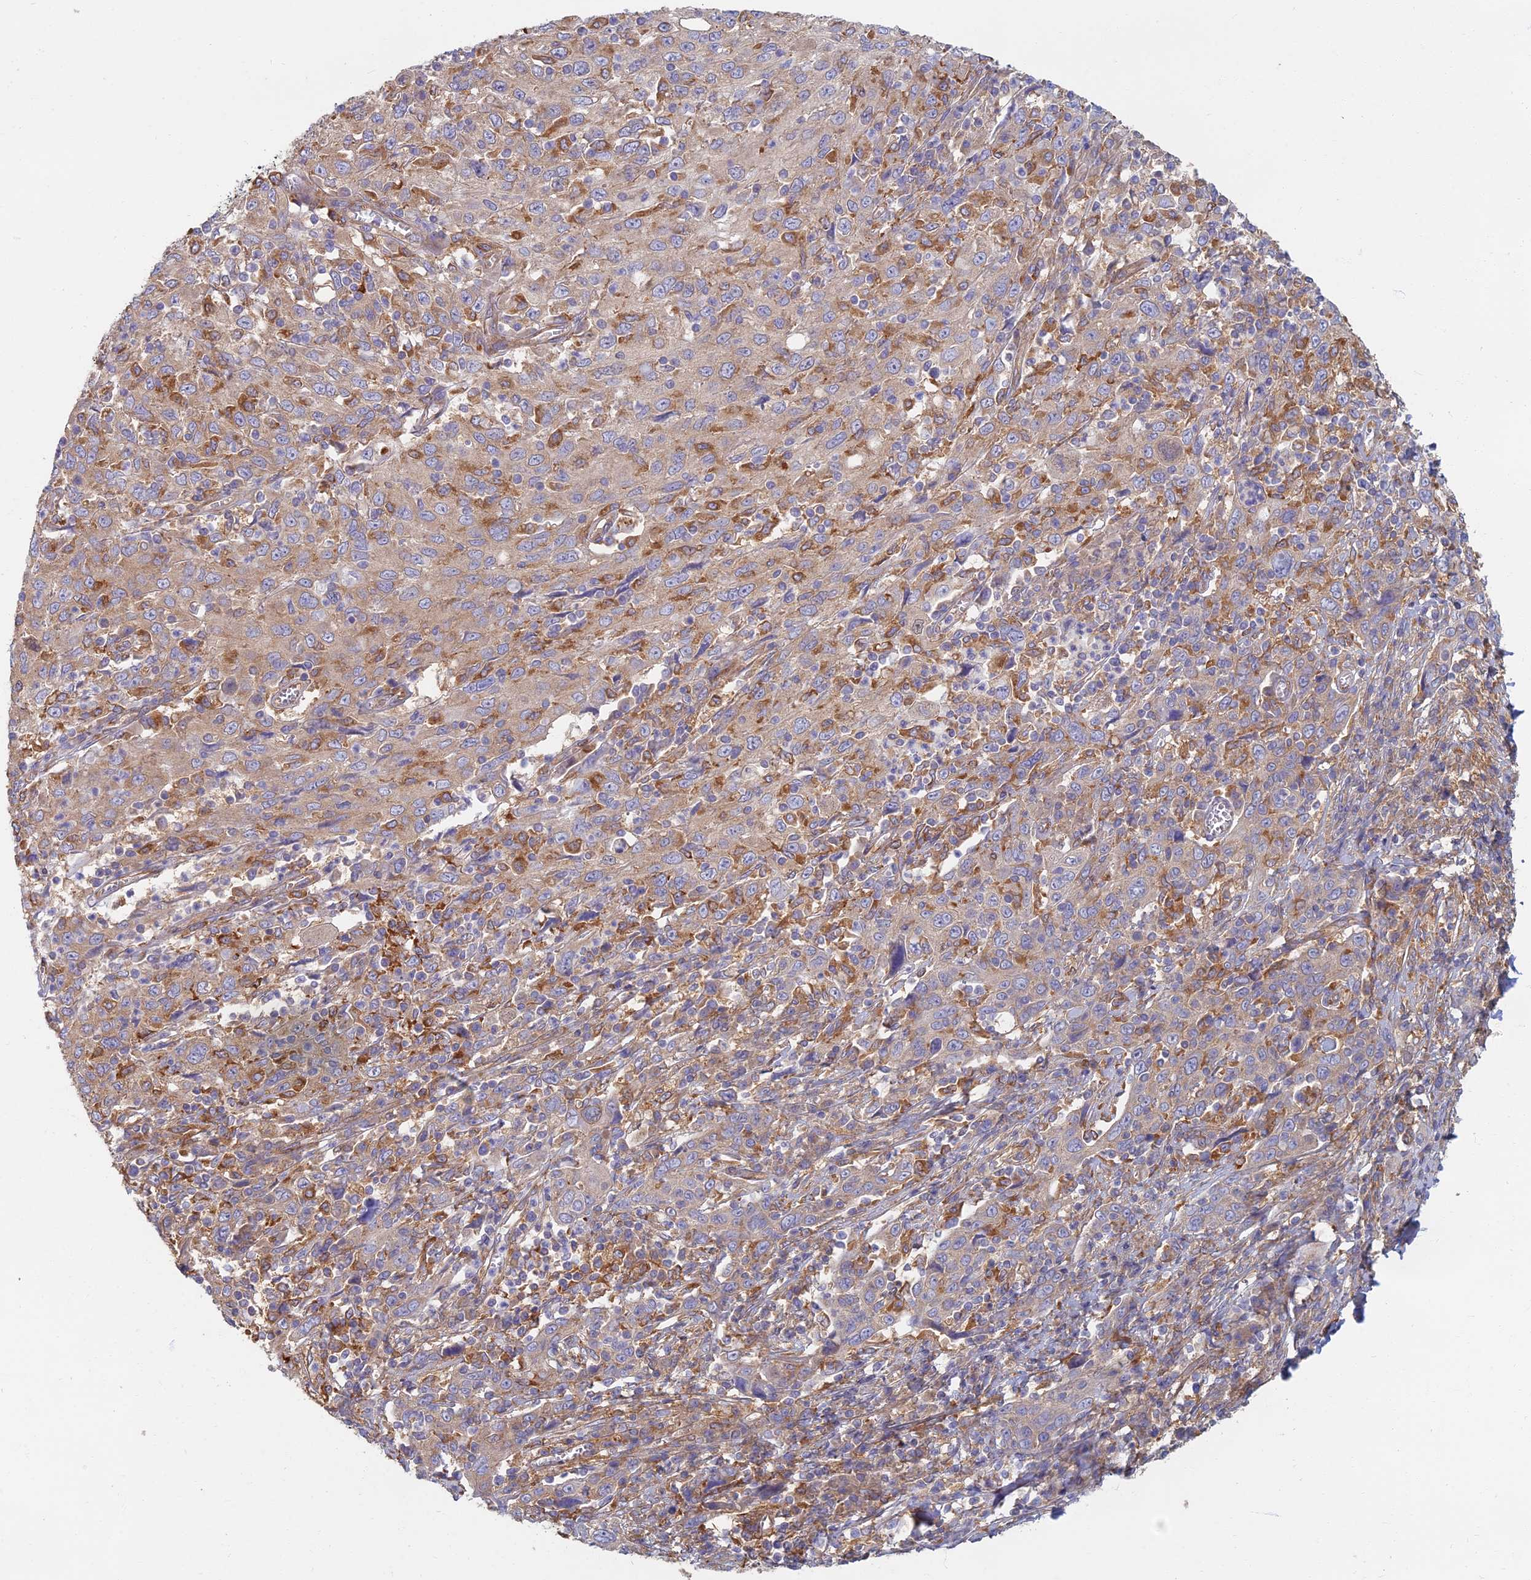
{"staining": {"intensity": "weak", "quantity": "25%-75%", "location": "cytoplasmic/membranous"}, "tissue": "cervical cancer", "cell_type": "Tumor cells", "image_type": "cancer", "snomed": [{"axis": "morphology", "description": "Squamous cell carcinoma, NOS"}, {"axis": "topography", "description": "Cervix"}], "caption": "Human squamous cell carcinoma (cervical) stained with a brown dye displays weak cytoplasmic/membranous positive positivity in approximately 25%-75% of tumor cells.", "gene": "RBSN", "patient": {"sex": "female", "age": 46}}